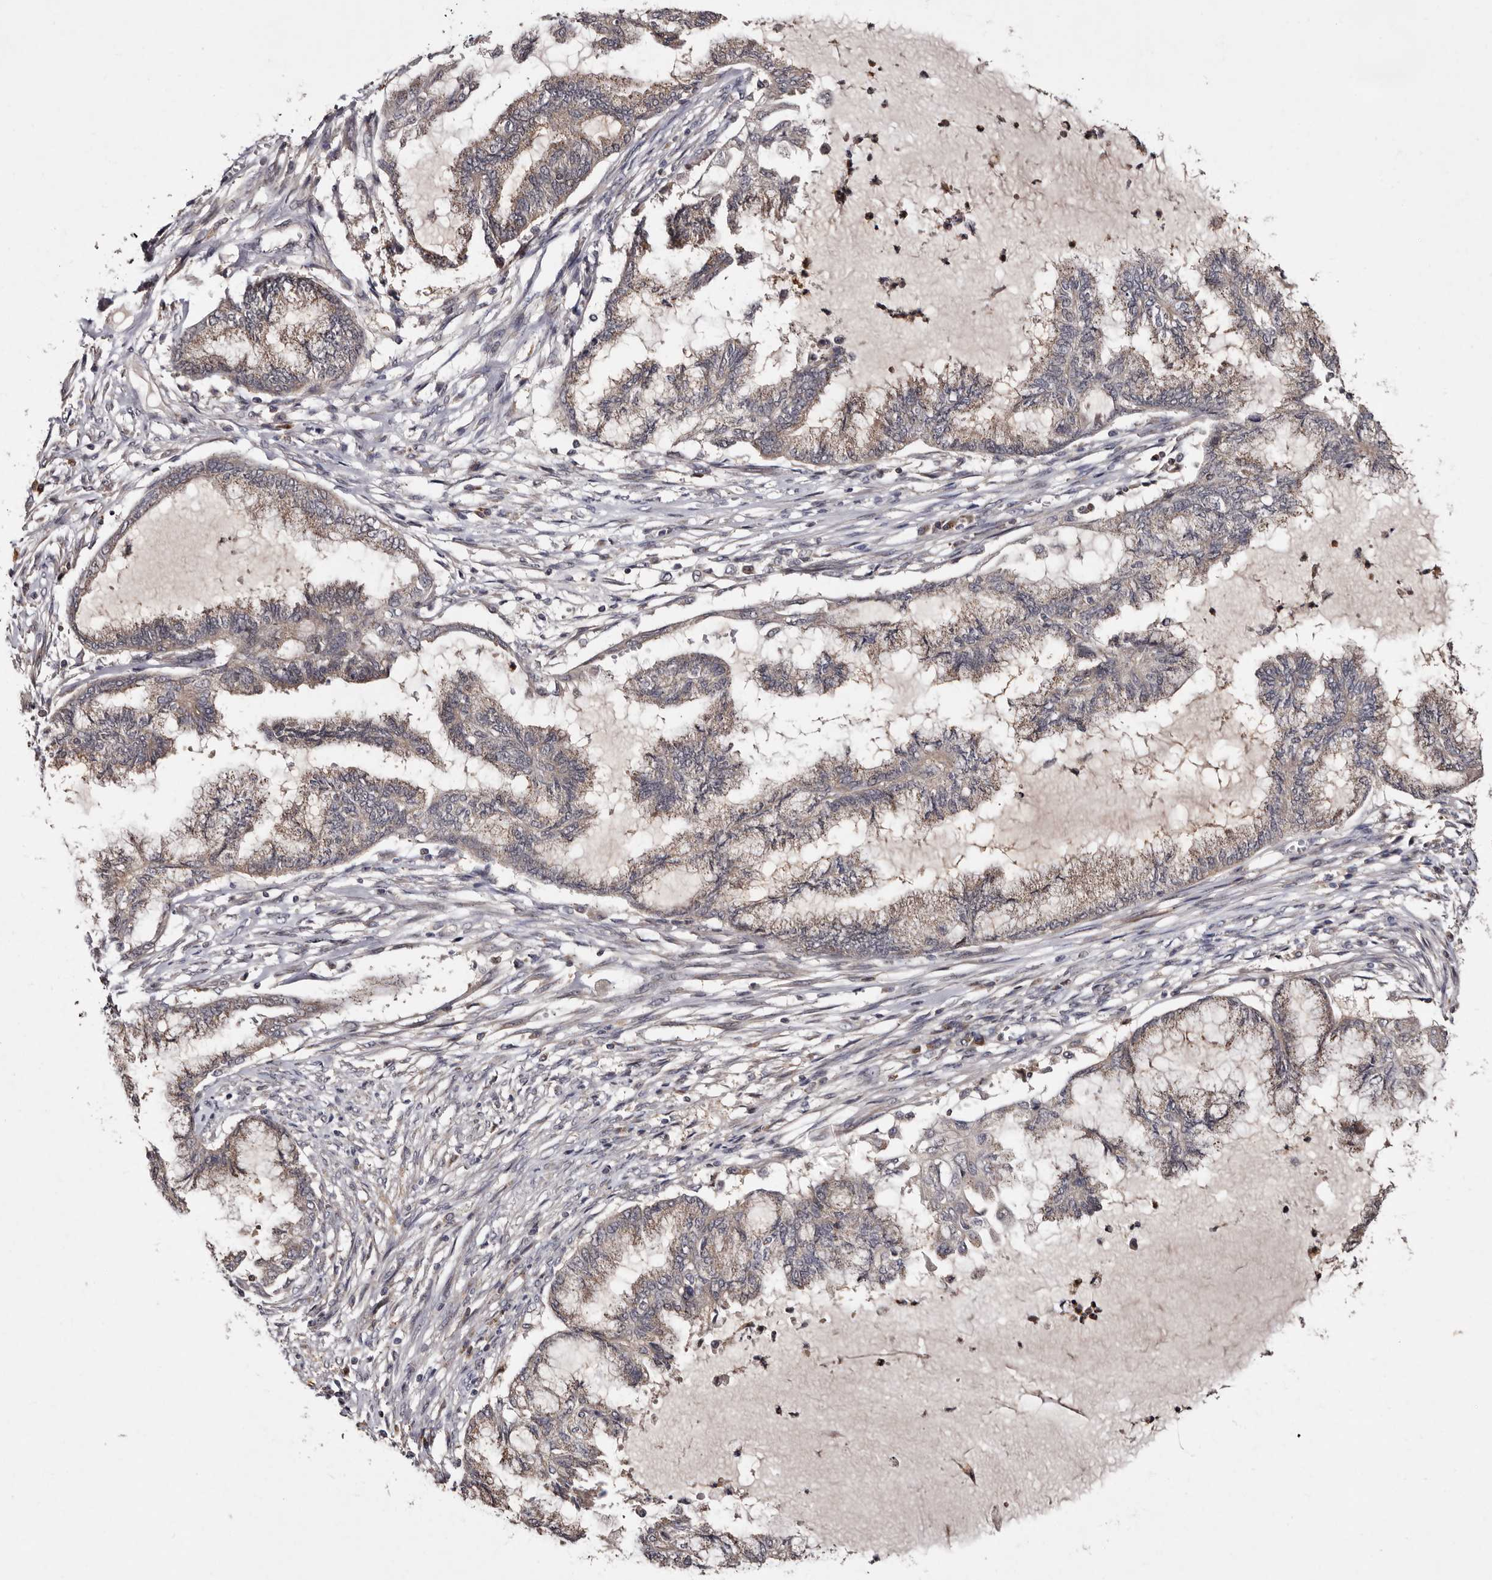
{"staining": {"intensity": "weak", "quantity": ">75%", "location": "cytoplasmic/membranous"}, "tissue": "endometrial cancer", "cell_type": "Tumor cells", "image_type": "cancer", "snomed": [{"axis": "morphology", "description": "Adenocarcinoma, NOS"}, {"axis": "topography", "description": "Endometrium"}], "caption": "This image displays immunohistochemistry staining of endometrial cancer, with low weak cytoplasmic/membranous expression in about >75% of tumor cells.", "gene": "DNPH1", "patient": {"sex": "female", "age": 86}}